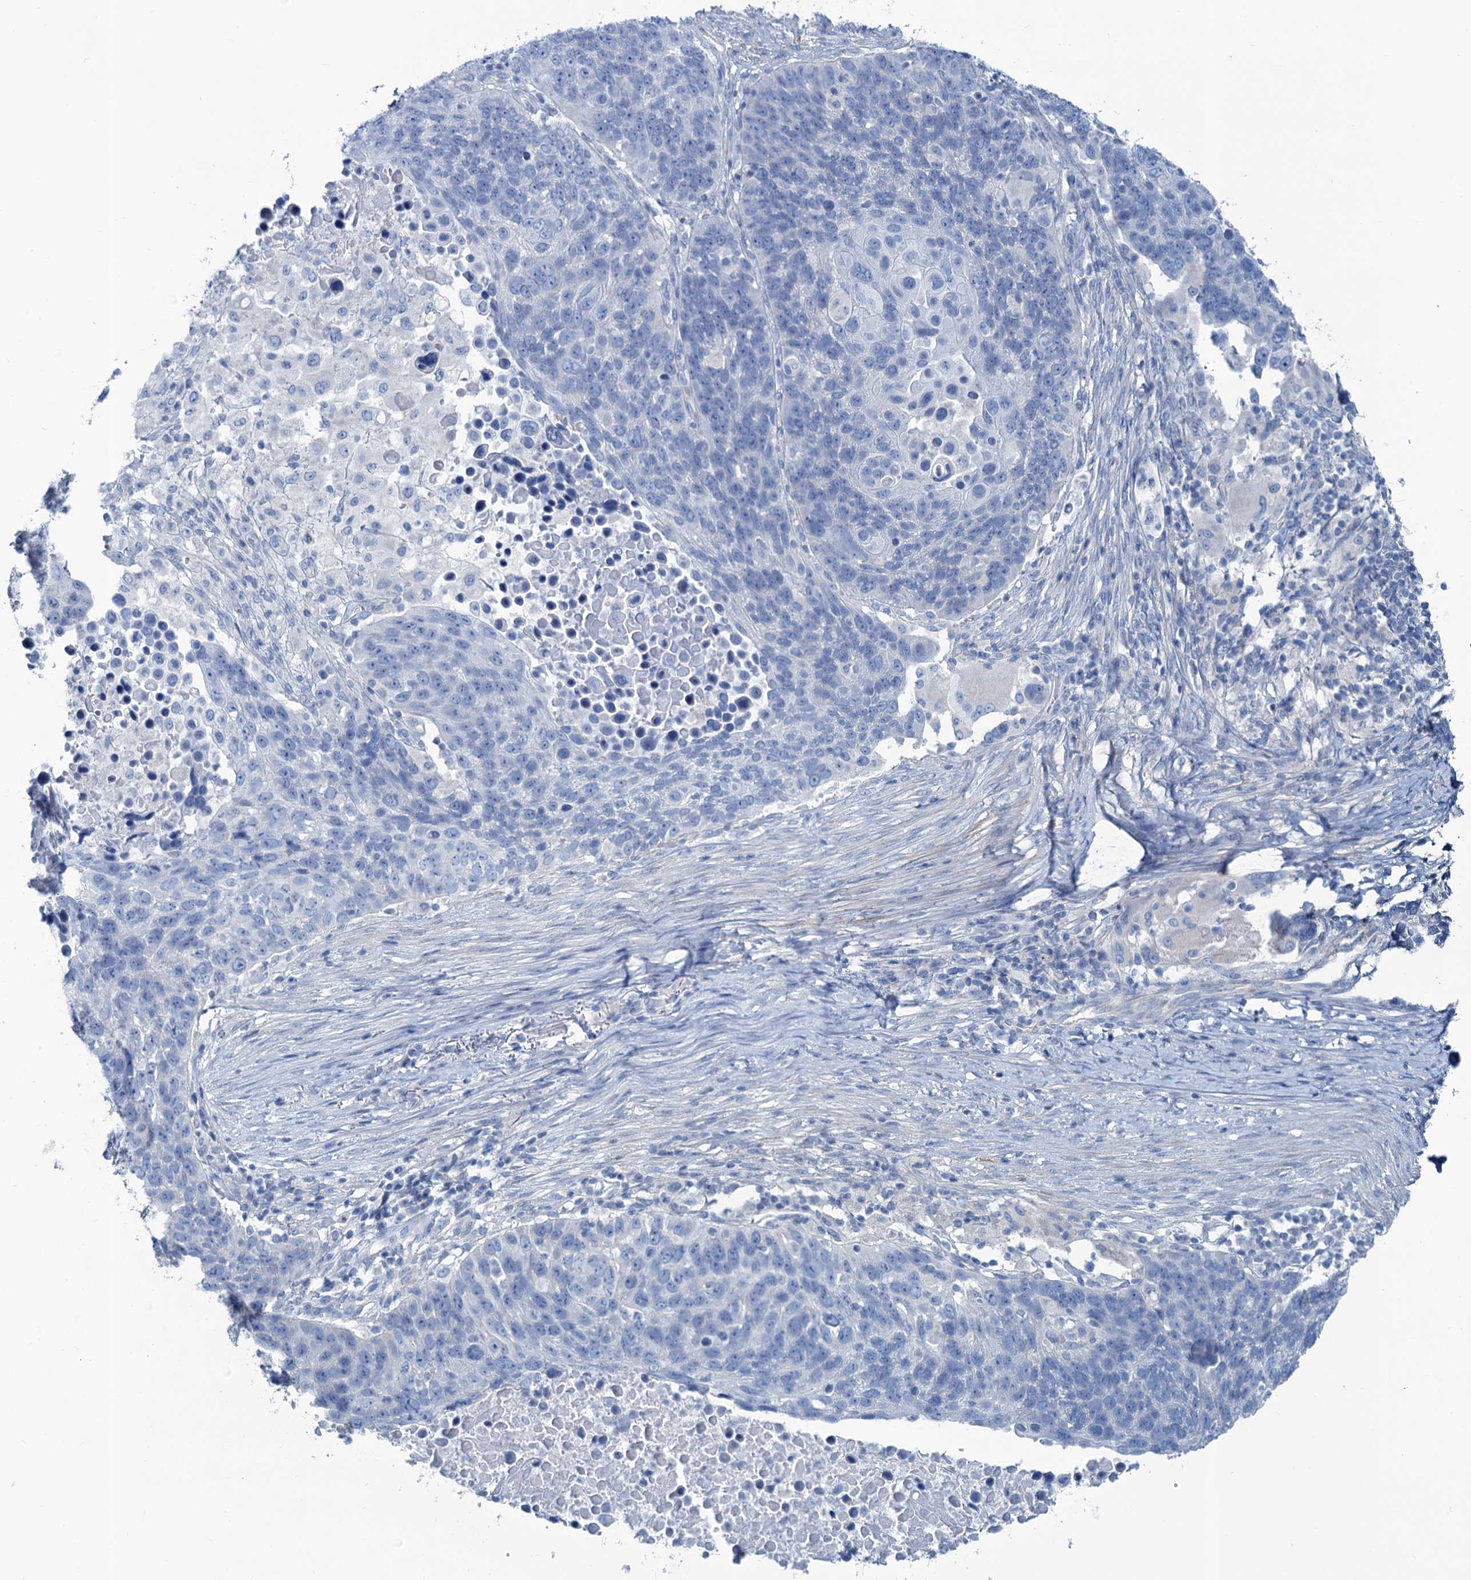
{"staining": {"intensity": "negative", "quantity": "none", "location": "none"}, "tissue": "lung cancer", "cell_type": "Tumor cells", "image_type": "cancer", "snomed": [{"axis": "morphology", "description": "Normal tissue, NOS"}, {"axis": "morphology", "description": "Squamous cell carcinoma, NOS"}, {"axis": "topography", "description": "Lymph node"}, {"axis": "topography", "description": "Lung"}], "caption": "This is an IHC image of human lung squamous cell carcinoma. There is no positivity in tumor cells.", "gene": "SLC1A3", "patient": {"sex": "male", "age": 66}}